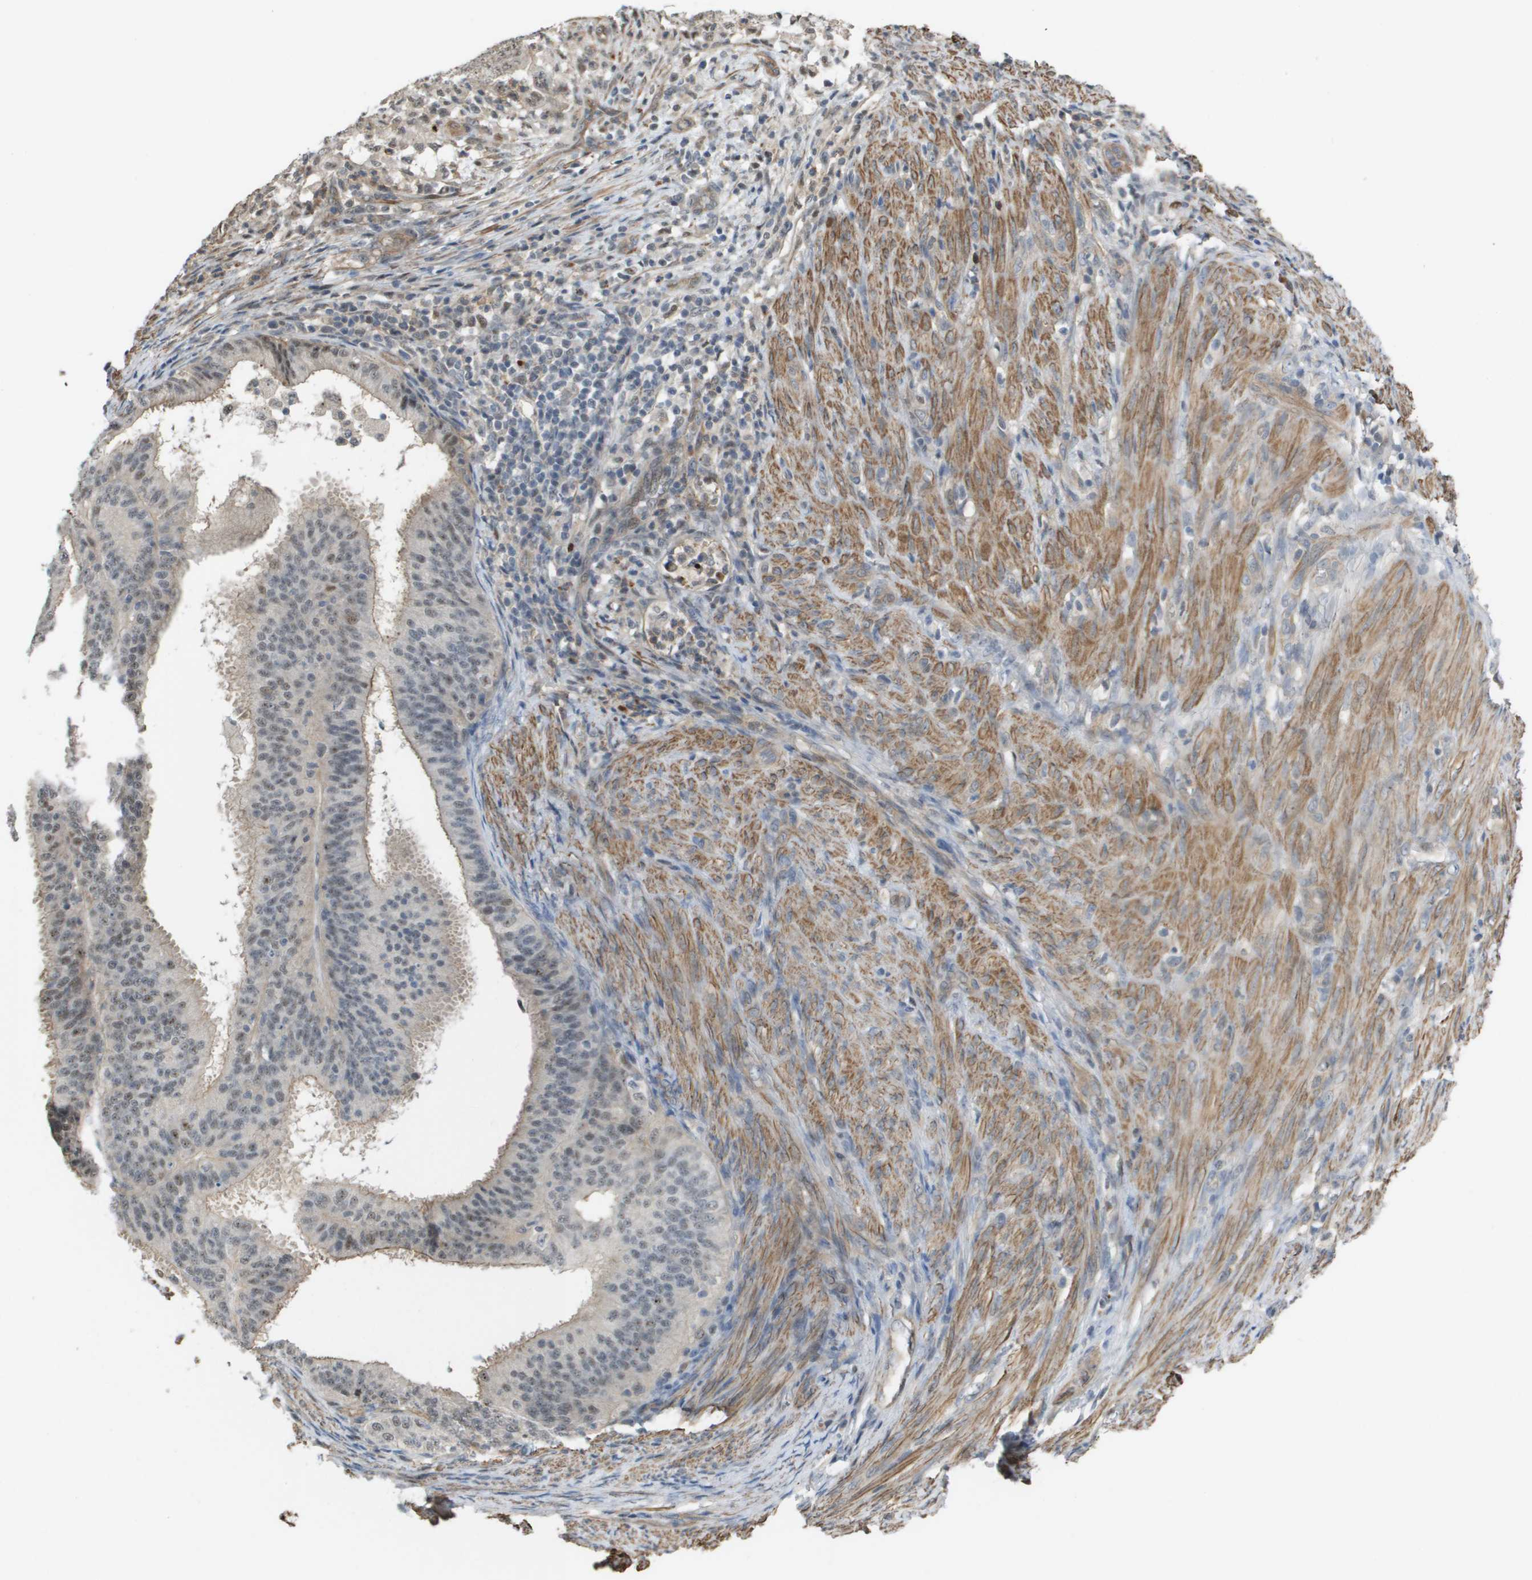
{"staining": {"intensity": "weak", "quantity": "25%-75%", "location": "nuclear"}, "tissue": "endometrial cancer", "cell_type": "Tumor cells", "image_type": "cancer", "snomed": [{"axis": "morphology", "description": "Adenocarcinoma, NOS"}, {"axis": "topography", "description": "Endometrium"}], "caption": "Approximately 25%-75% of tumor cells in adenocarcinoma (endometrial) exhibit weak nuclear protein positivity as visualized by brown immunohistochemical staining.", "gene": "RNF112", "patient": {"sex": "female", "age": 70}}